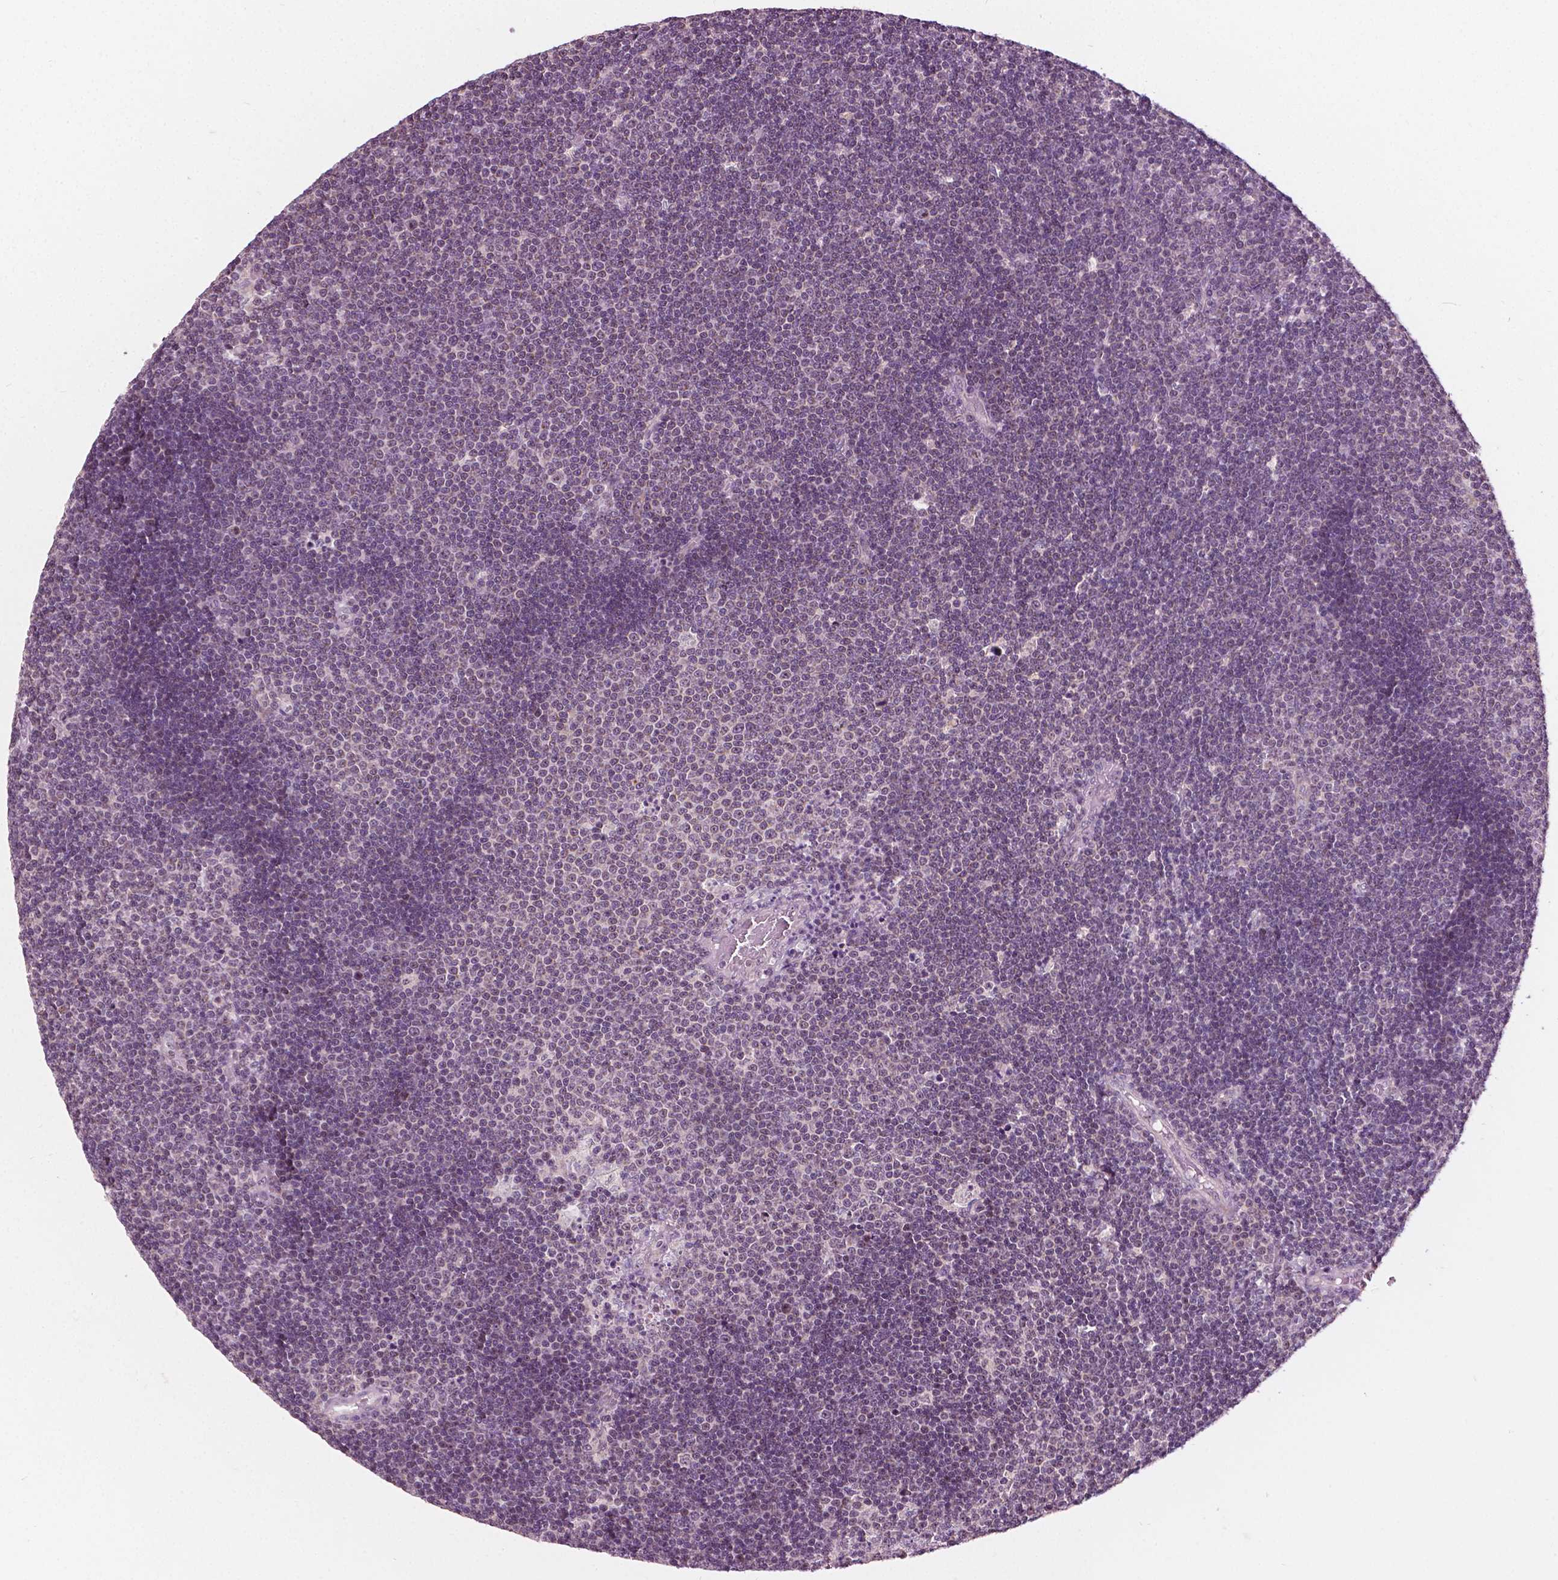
{"staining": {"intensity": "negative", "quantity": "none", "location": "none"}, "tissue": "lymphoma", "cell_type": "Tumor cells", "image_type": "cancer", "snomed": [{"axis": "morphology", "description": "Malignant lymphoma, non-Hodgkin's type, Low grade"}, {"axis": "topography", "description": "Brain"}], "caption": "High magnification brightfield microscopy of malignant lymphoma, non-Hodgkin's type (low-grade) stained with DAB (brown) and counterstained with hematoxylin (blue): tumor cells show no significant positivity. Nuclei are stained in blue.", "gene": "ODF3L2", "patient": {"sex": "female", "age": 66}}